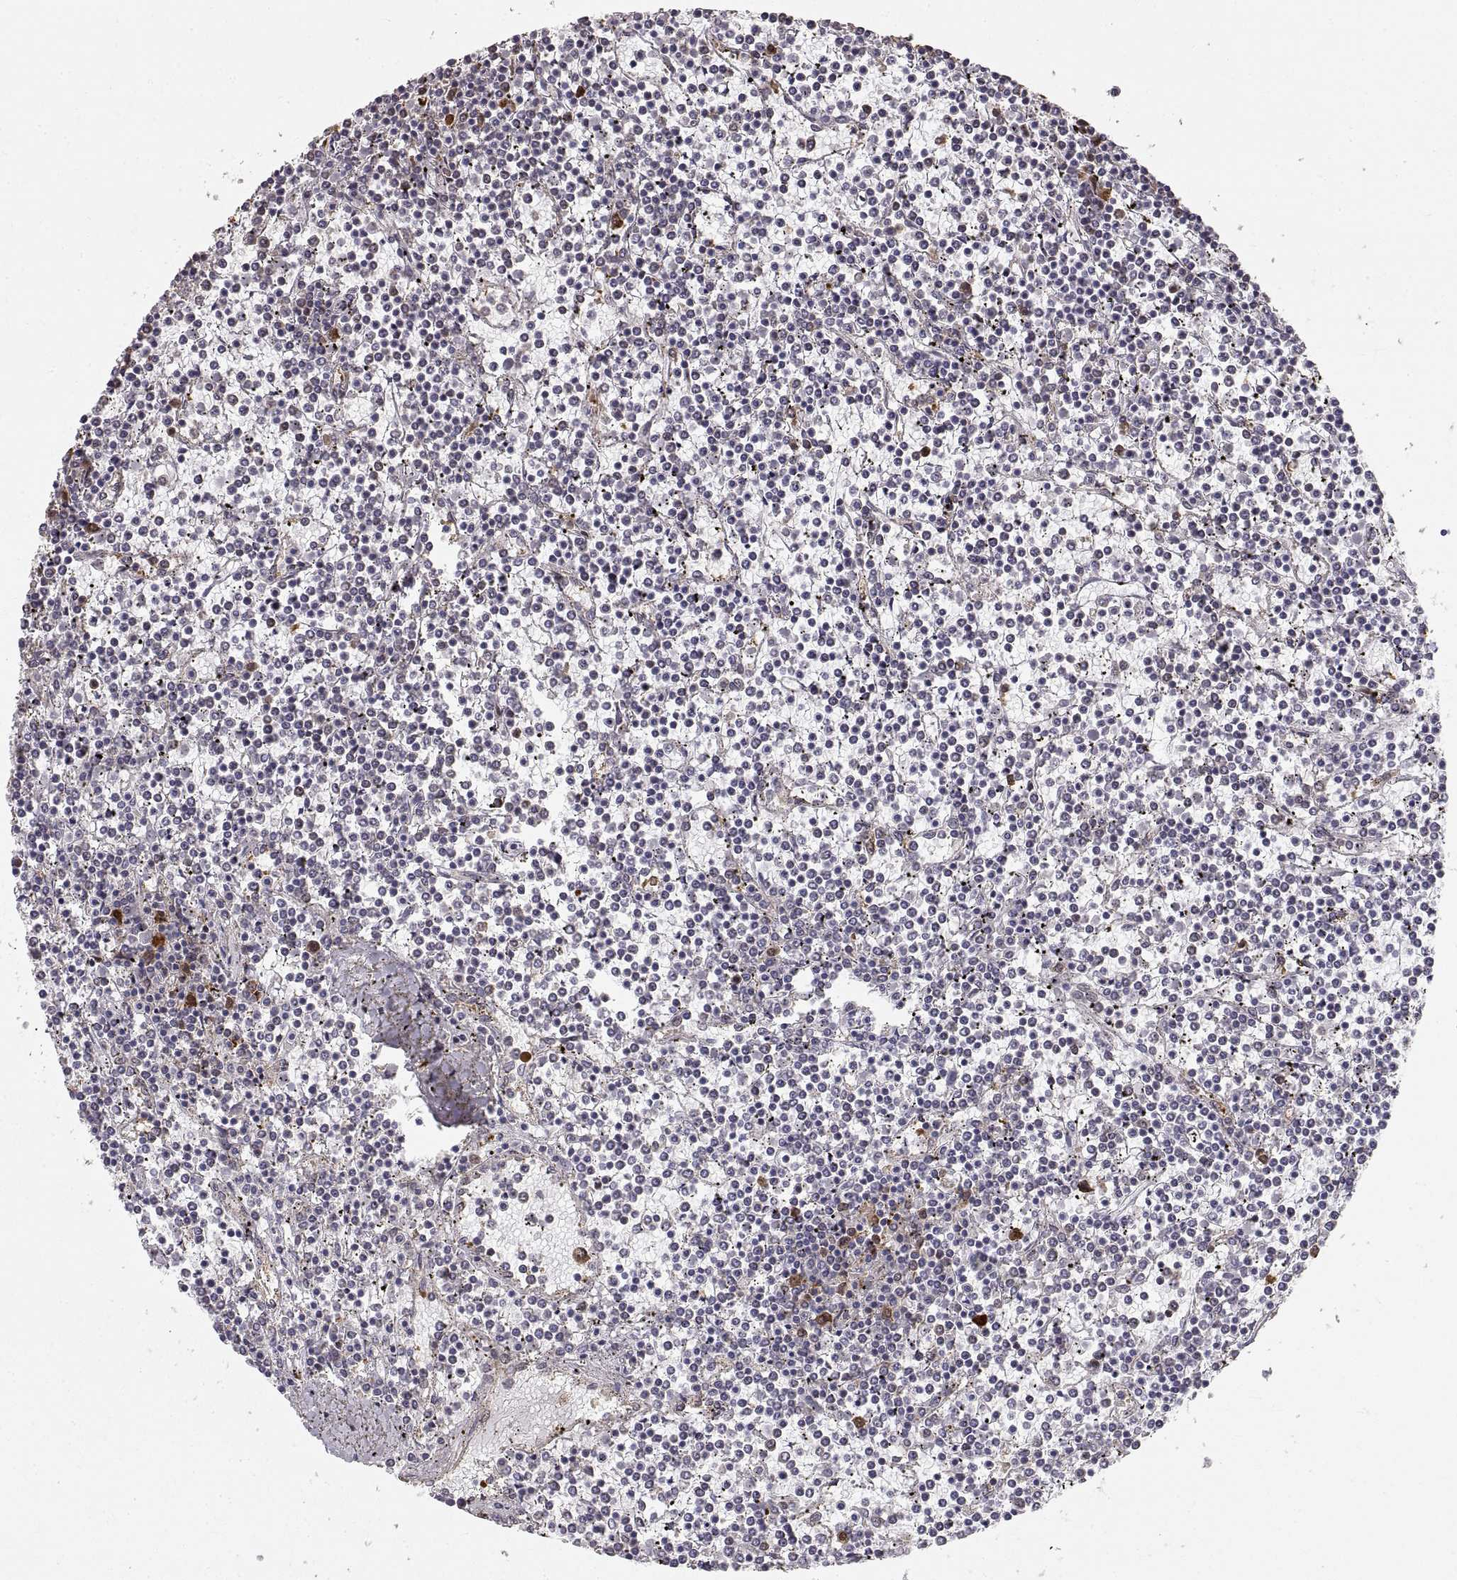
{"staining": {"intensity": "negative", "quantity": "none", "location": "none"}, "tissue": "lymphoma", "cell_type": "Tumor cells", "image_type": "cancer", "snomed": [{"axis": "morphology", "description": "Malignant lymphoma, non-Hodgkin's type, Low grade"}, {"axis": "topography", "description": "Spleen"}], "caption": "Protein analysis of lymphoma displays no significant staining in tumor cells.", "gene": "HSP90AB1", "patient": {"sex": "female", "age": 19}}